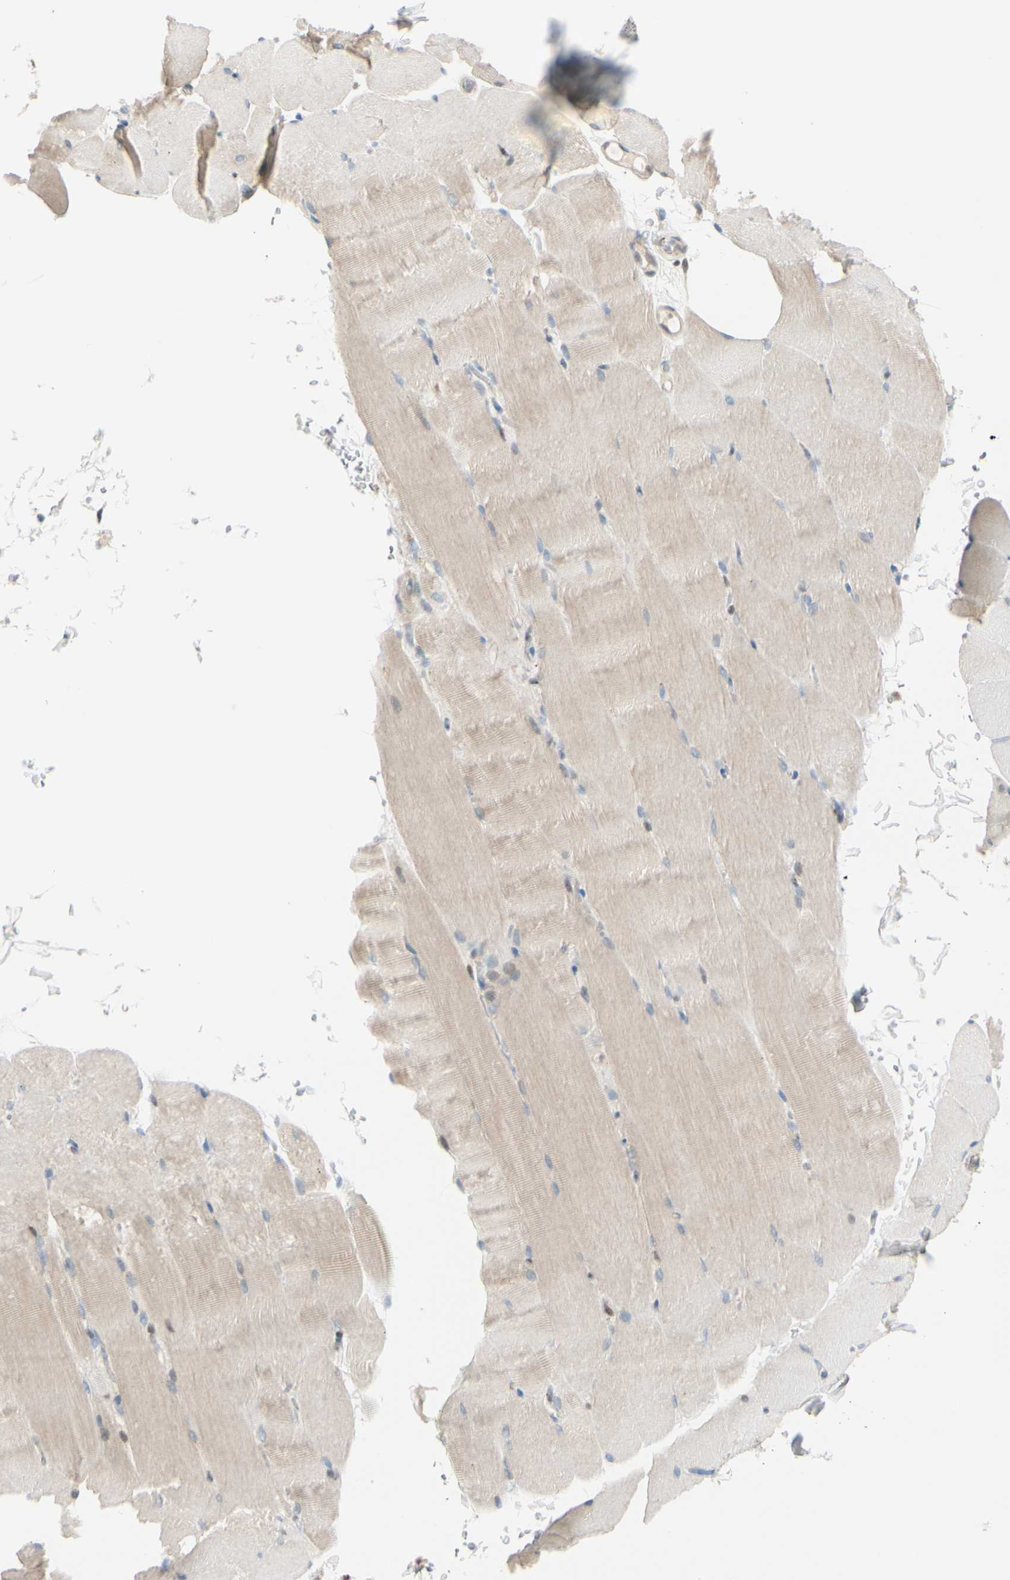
{"staining": {"intensity": "weak", "quantity": "25%-75%", "location": "cytoplasmic/membranous"}, "tissue": "skeletal muscle", "cell_type": "Myocytes", "image_type": "normal", "snomed": [{"axis": "morphology", "description": "Normal tissue, NOS"}, {"axis": "topography", "description": "Skeletal muscle"}, {"axis": "topography", "description": "Parathyroid gland"}], "caption": "The immunohistochemical stain labels weak cytoplasmic/membranous expression in myocytes of normal skeletal muscle. (DAB (3,3'-diaminobenzidine) IHC, brown staining for protein, blue staining for nuclei).", "gene": "PTTG1", "patient": {"sex": "female", "age": 37}}